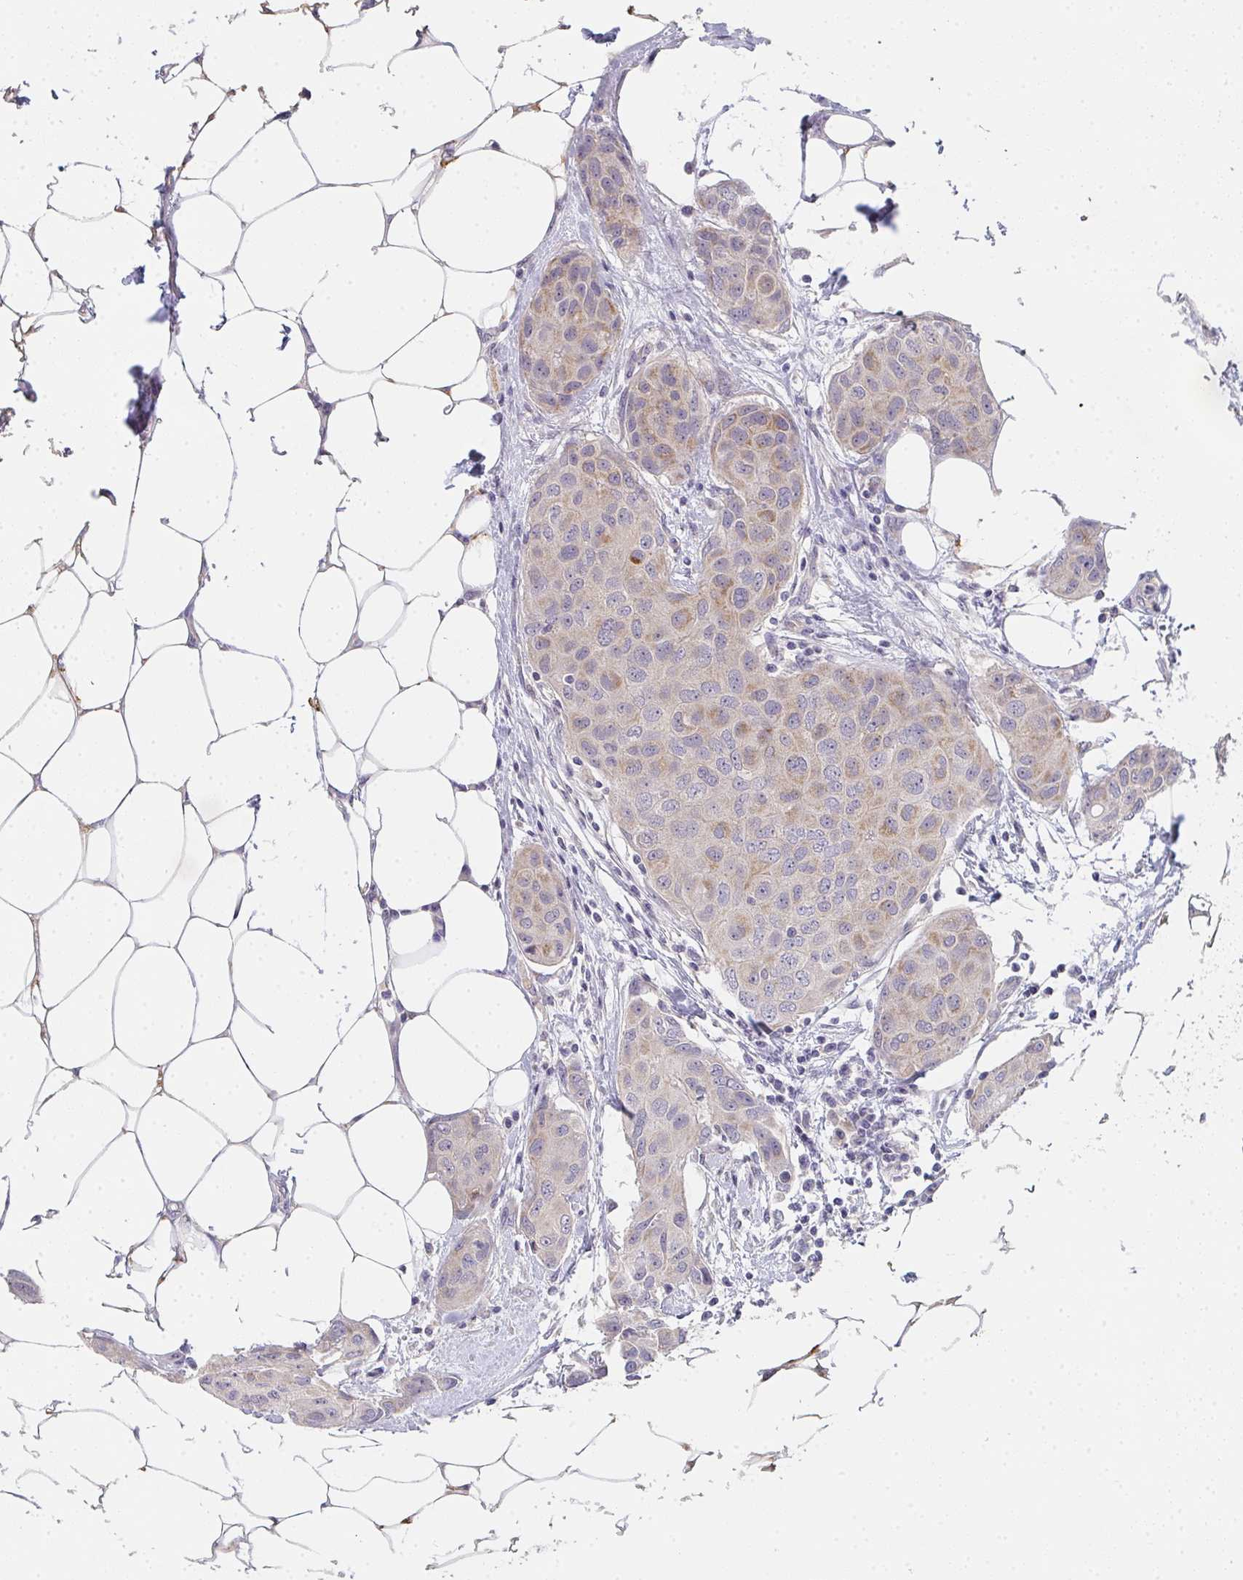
{"staining": {"intensity": "weak", "quantity": "<25%", "location": "cytoplasmic/membranous"}, "tissue": "breast cancer", "cell_type": "Tumor cells", "image_type": "cancer", "snomed": [{"axis": "morphology", "description": "Duct carcinoma"}, {"axis": "topography", "description": "Breast"}, {"axis": "topography", "description": "Lymph node"}], "caption": "This is an immunohistochemistry (IHC) image of breast cancer. There is no positivity in tumor cells.", "gene": "TMEM219", "patient": {"sex": "female", "age": 80}}